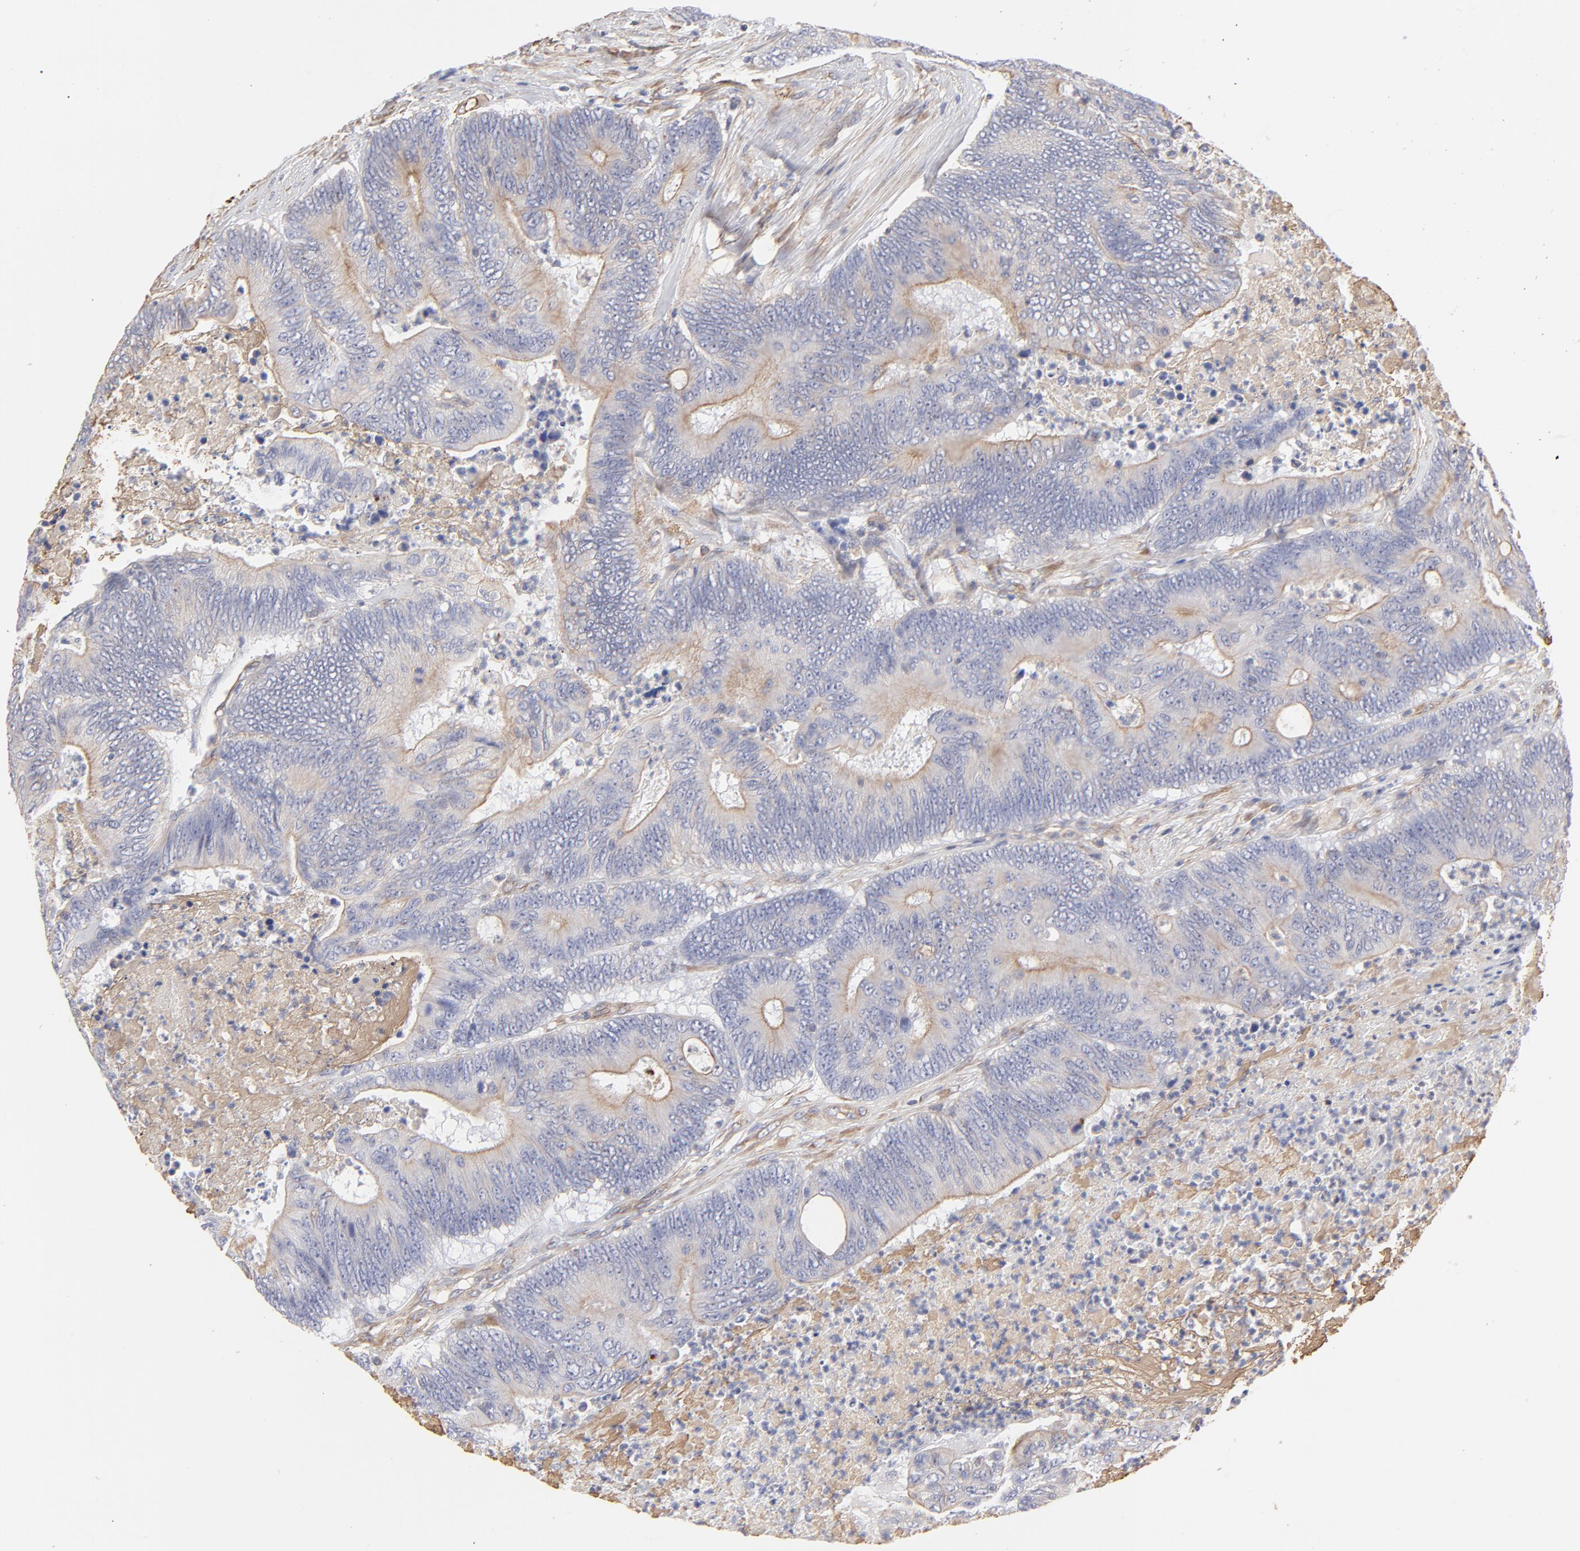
{"staining": {"intensity": "weak", "quantity": "25%-75%", "location": "cytoplasmic/membranous"}, "tissue": "colorectal cancer", "cell_type": "Tumor cells", "image_type": "cancer", "snomed": [{"axis": "morphology", "description": "Adenocarcinoma, NOS"}, {"axis": "topography", "description": "Colon"}], "caption": "A high-resolution photomicrograph shows immunohistochemistry (IHC) staining of colorectal cancer, which demonstrates weak cytoplasmic/membranous positivity in approximately 25%-75% of tumor cells.", "gene": "LRCH2", "patient": {"sex": "male", "age": 65}}